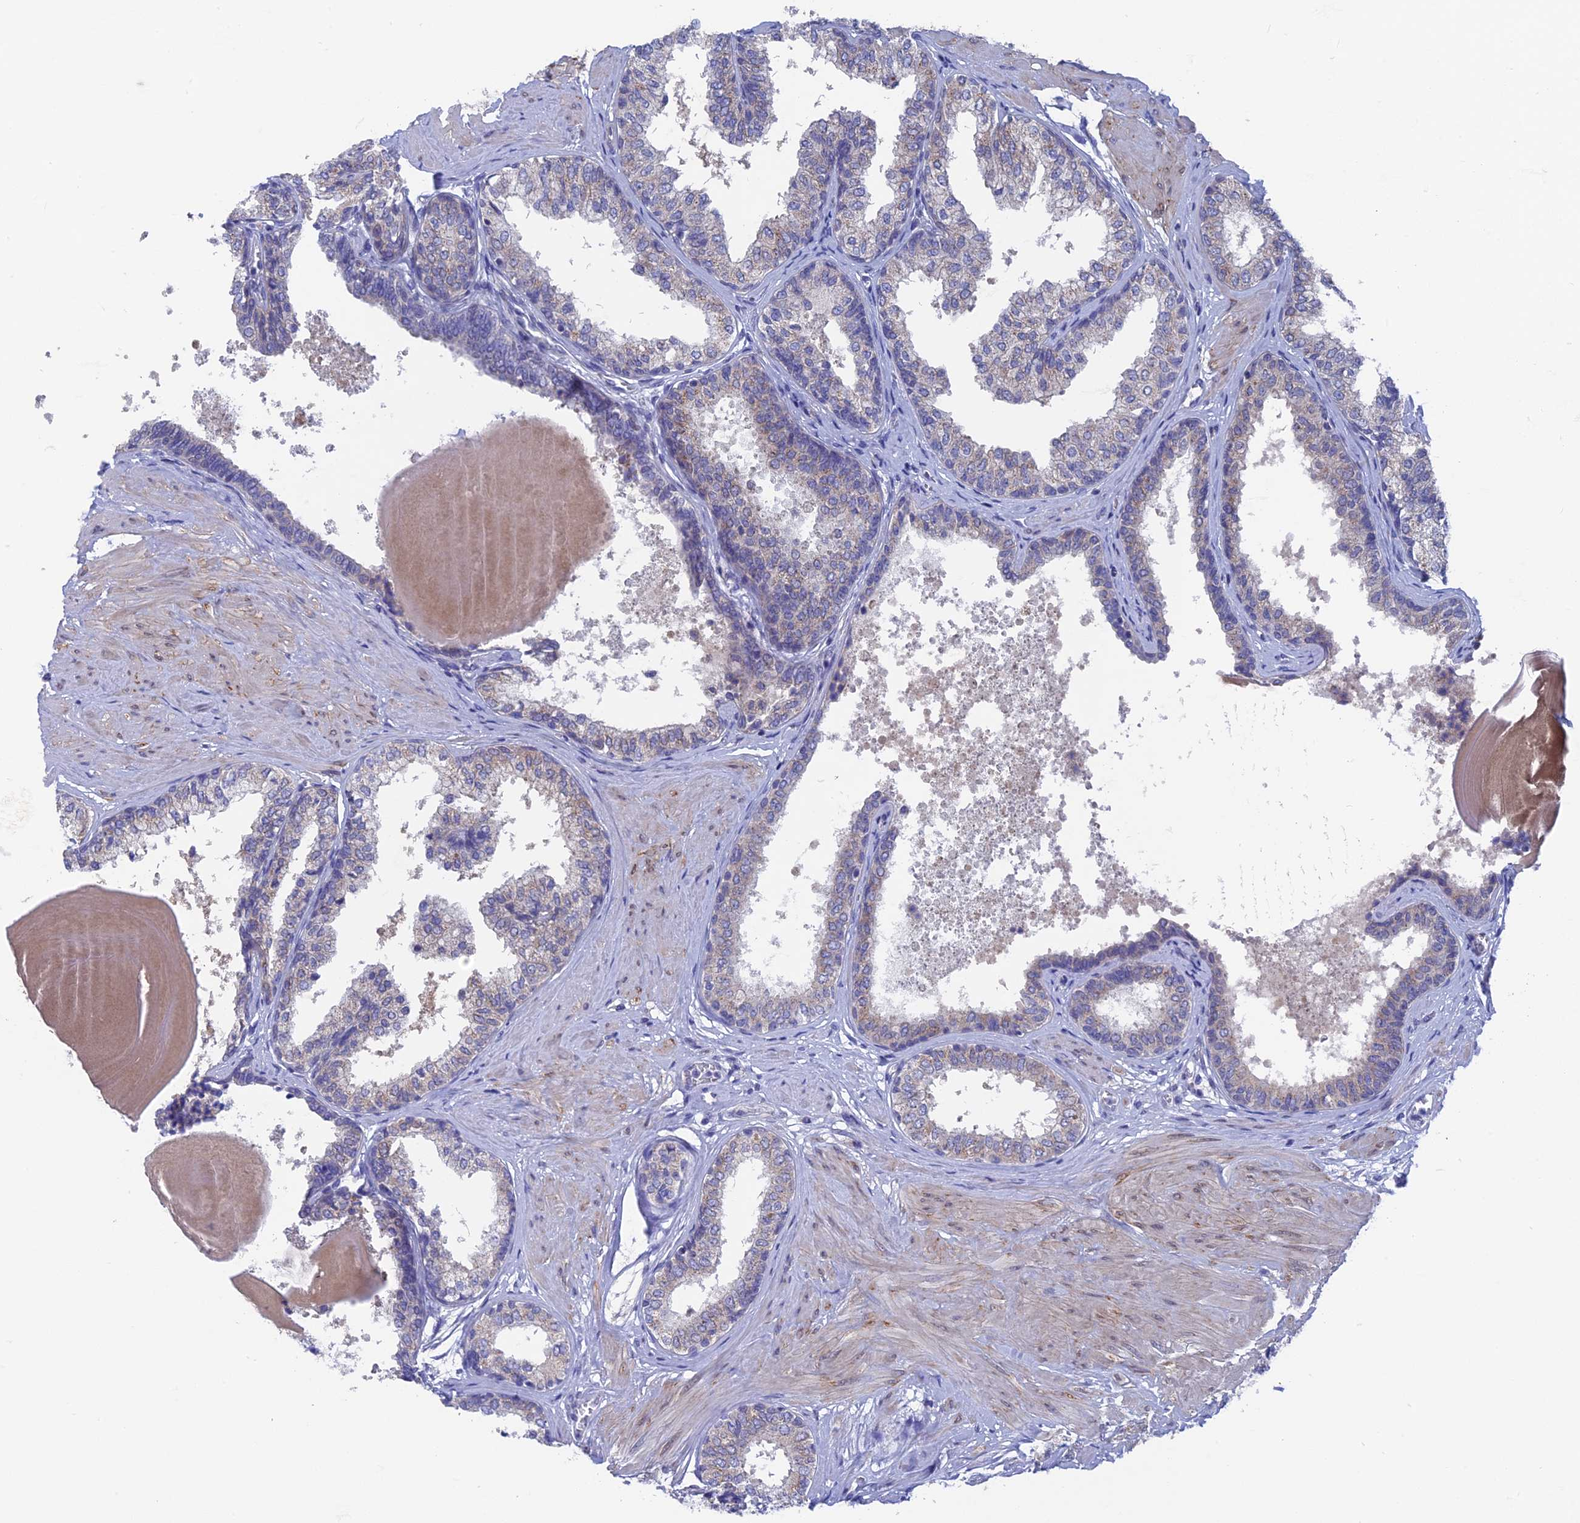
{"staining": {"intensity": "moderate", "quantity": "<25%", "location": "cytoplasmic/membranous"}, "tissue": "prostate", "cell_type": "Glandular cells", "image_type": "normal", "snomed": [{"axis": "morphology", "description": "Normal tissue, NOS"}, {"axis": "topography", "description": "Prostate"}], "caption": "Immunohistochemical staining of normal human prostate demonstrates moderate cytoplasmic/membranous protein staining in approximately <25% of glandular cells. The staining was performed using DAB (3,3'-diaminobenzidine), with brown indicating positive protein expression. Nuclei are stained blue with hematoxylin.", "gene": "AK4P3", "patient": {"sex": "male", "age": 48}}